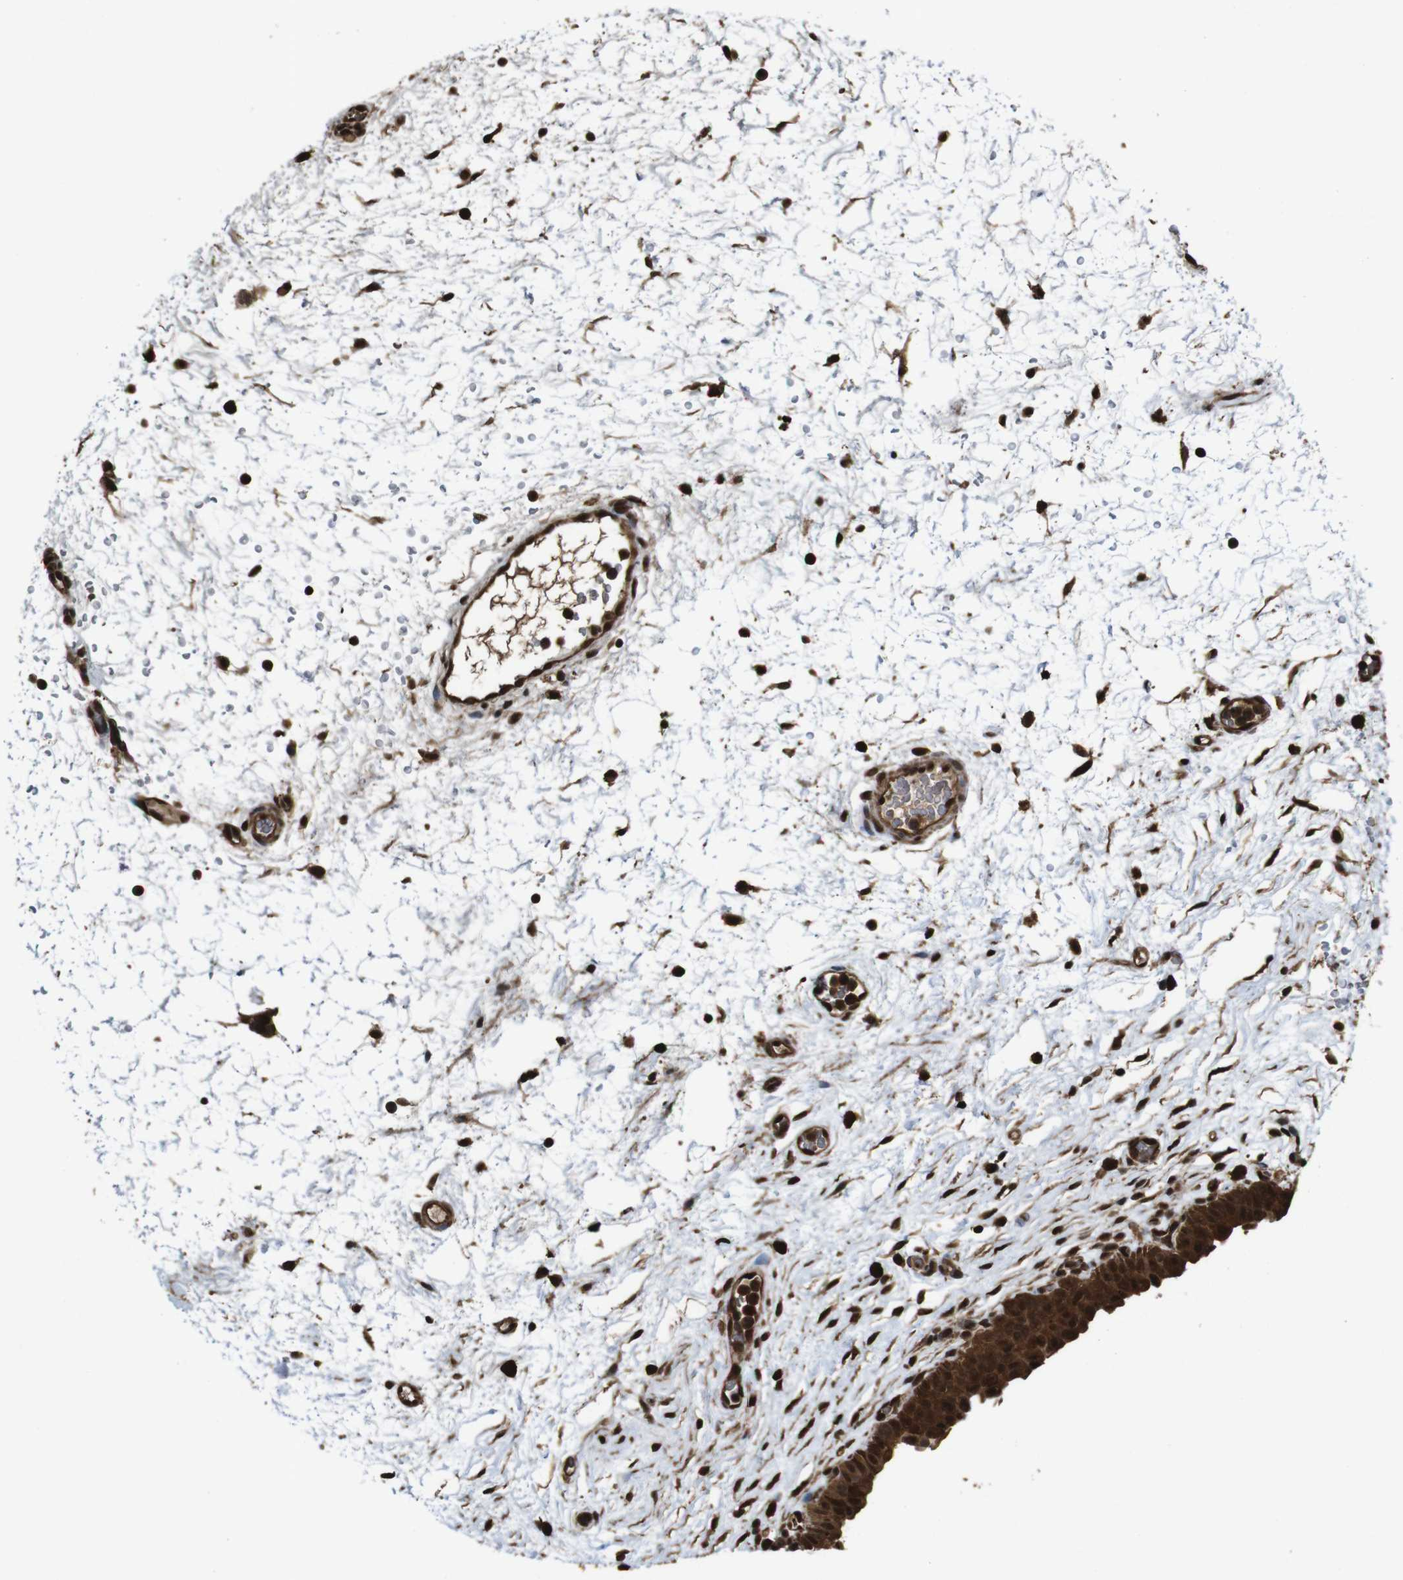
{"staining": {"intensity": "strong", "quantity": ">75%", "location": "cytoplasmic/membranous,nuclear"}, "tissue": "urinary bladder", "cell_type": "Urothelial cells", "image_type": "normal", "snomed": [{"axis": "morphology", "description": "Normal tissue, NOS"}, {"axis": "topography", "description": "Urinary bladder"}], "caption": "Urinary bladder stained for a protein (brown) reveals strong cytoplasmic/membranous,nuclear positive positivity in about >75% of urothelial cells.", "gene": "VCP", "patient": {"sex": "male", "age": 46}}